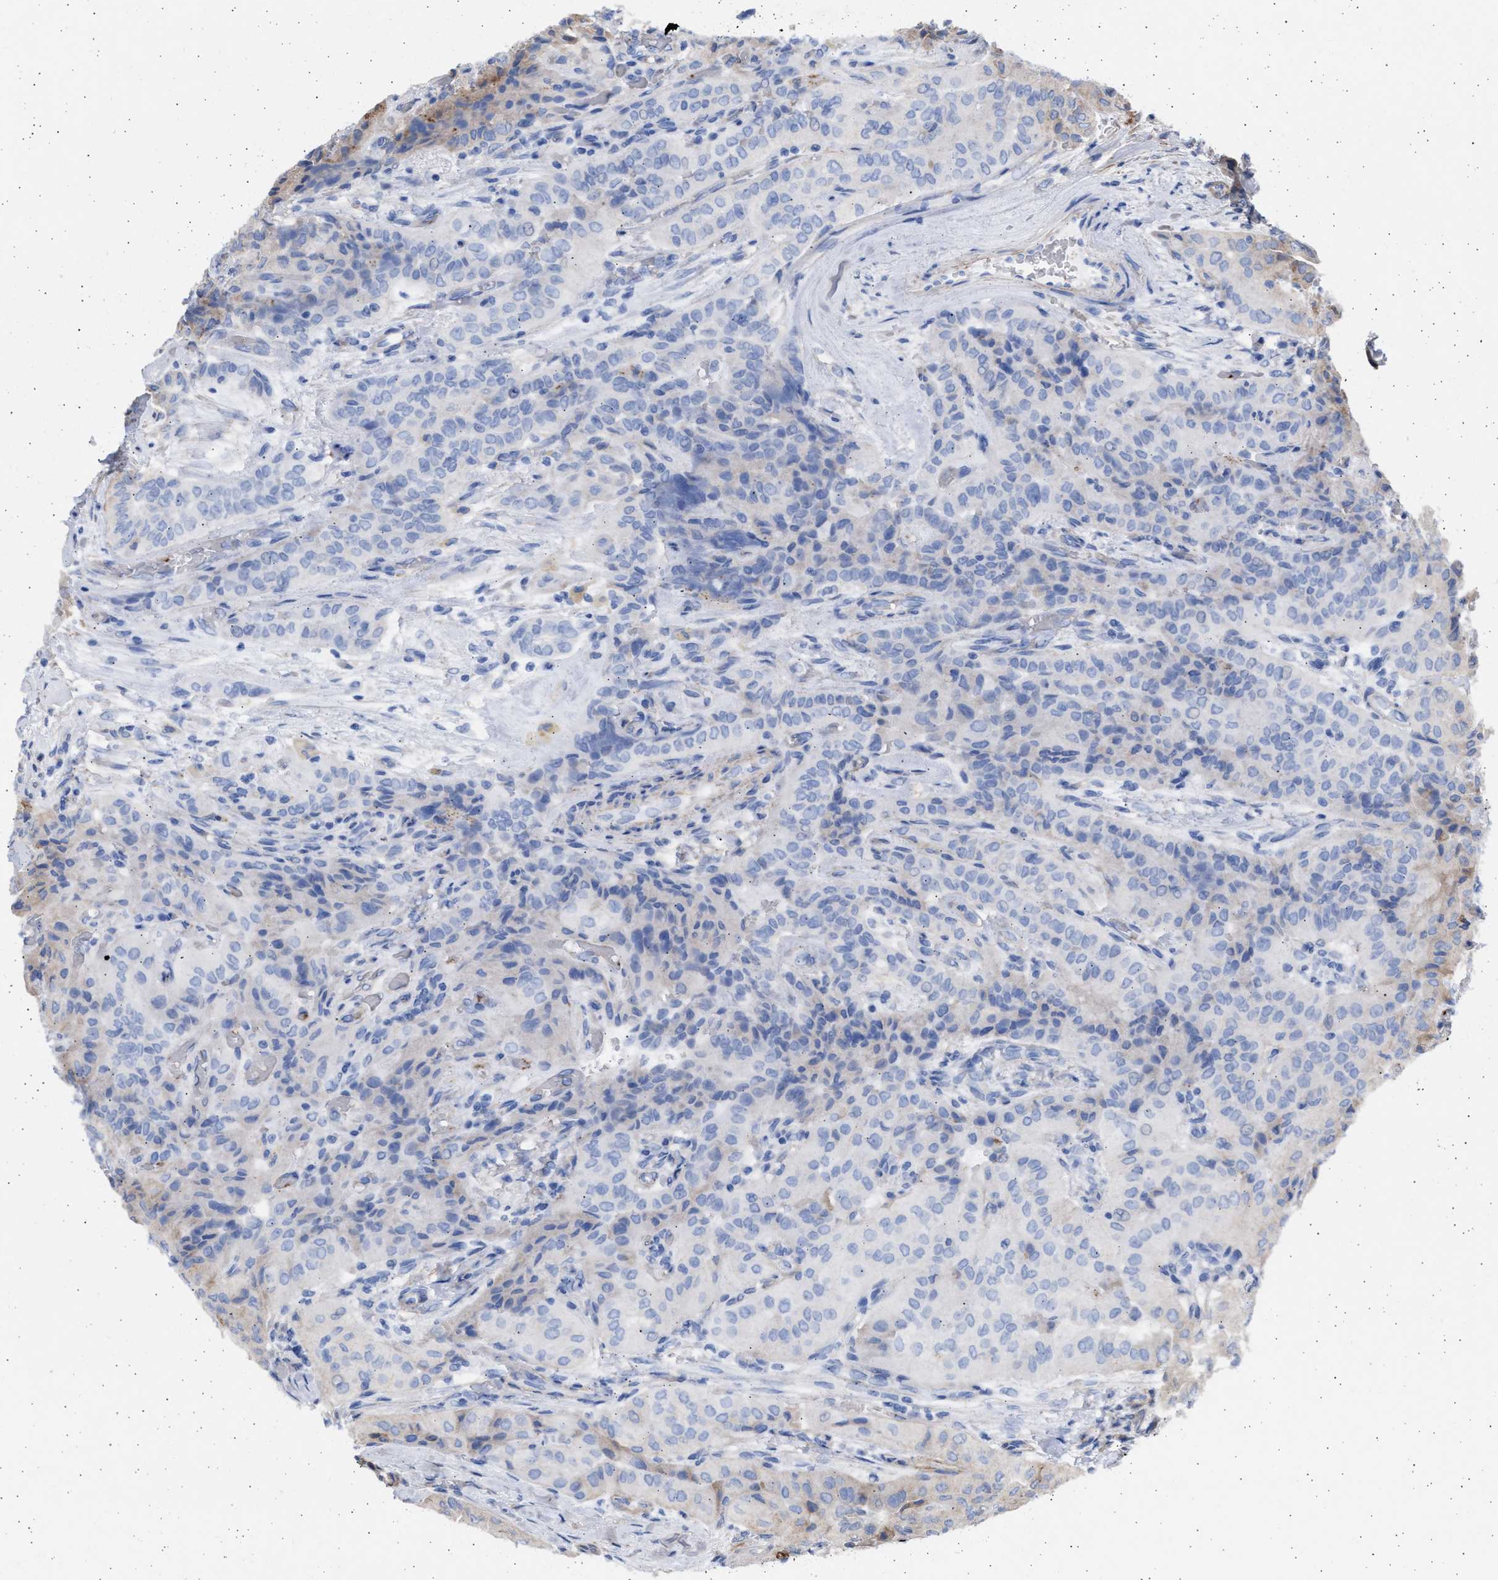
{"staining": {"intensity": "negative", "quantity": "none", "location": "none"}, "tissue": "thyroid cancer", "cell_type": "Tumor cells", "image_type": "cancer", "snomed": [{"axis": "morphology", "description": "Papillary adenocarcinoma, NOS"}, {"axis": "topography", "description": "Thyroid gland"}], "caption": "Immunohistochemistry histopathology image of neoplastic tissue: human thyroid cancer (papillary adenocarcinoma) stained with DAB demonstrates no significant protein expression in tumor cells.", "gene": "NBR1", "patient": {"sex": "female", "age": 59}}